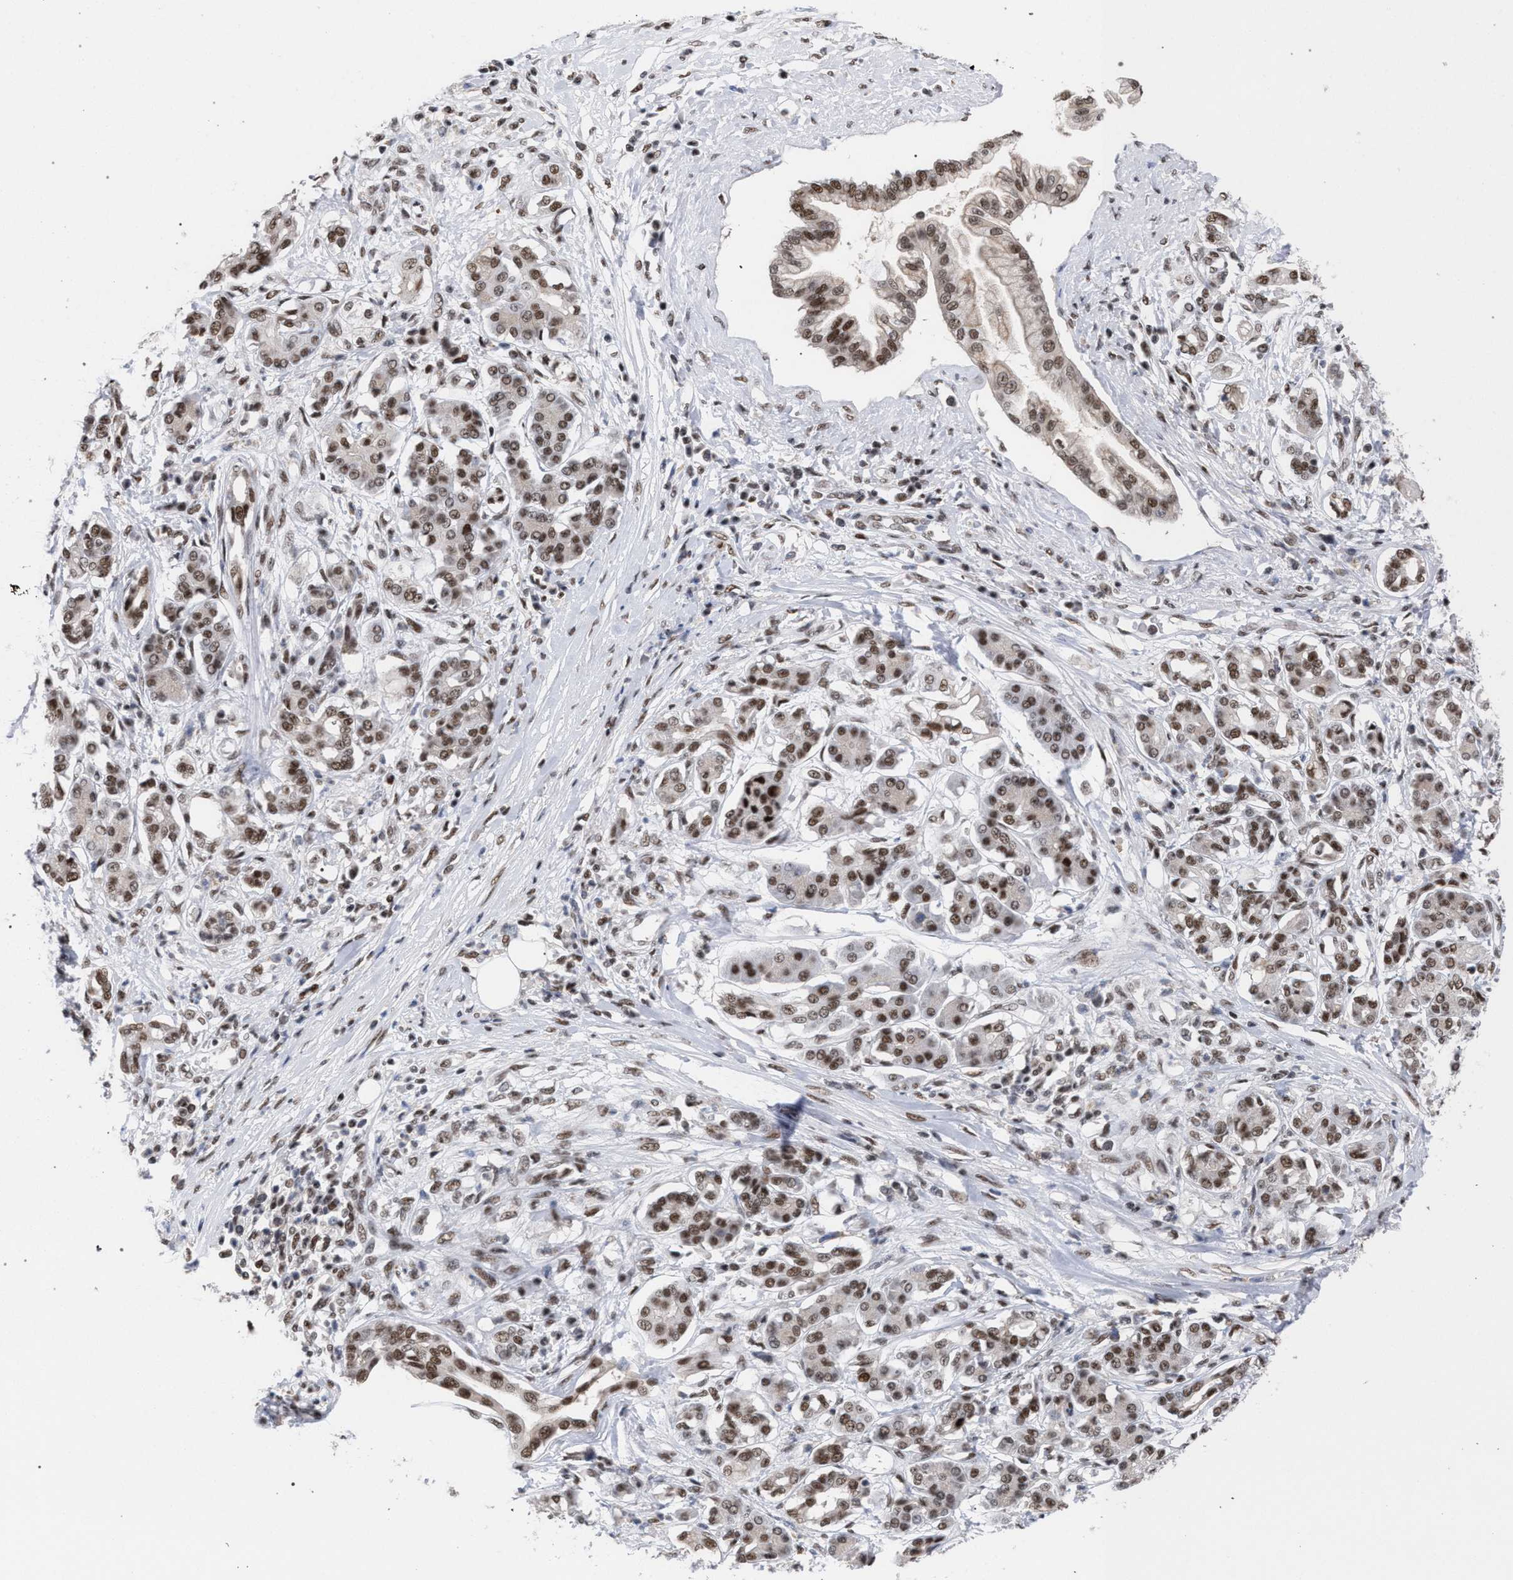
{"staining": {"intensity": "moderate", "quantity": ">75%", "location": "nuclear"}, "tissue": "pancreatic cancer", "cell_type": "Tumor cells", "image_type": "cancer", "snomed": [{"axis": "morphology", "description": "Adenocarcinoma, NOS"}, {"axis": "topography", "description": "Pancreas"}], "caption": "Moderate nuclear staining for a protein is identified in about >75% of tumor cells of pancreatic cancer (adenocarcinoma) using immunohistochemistry (IHC).", "gene": "SCAF4", "patient": {"sex": "female", "age": 56}}